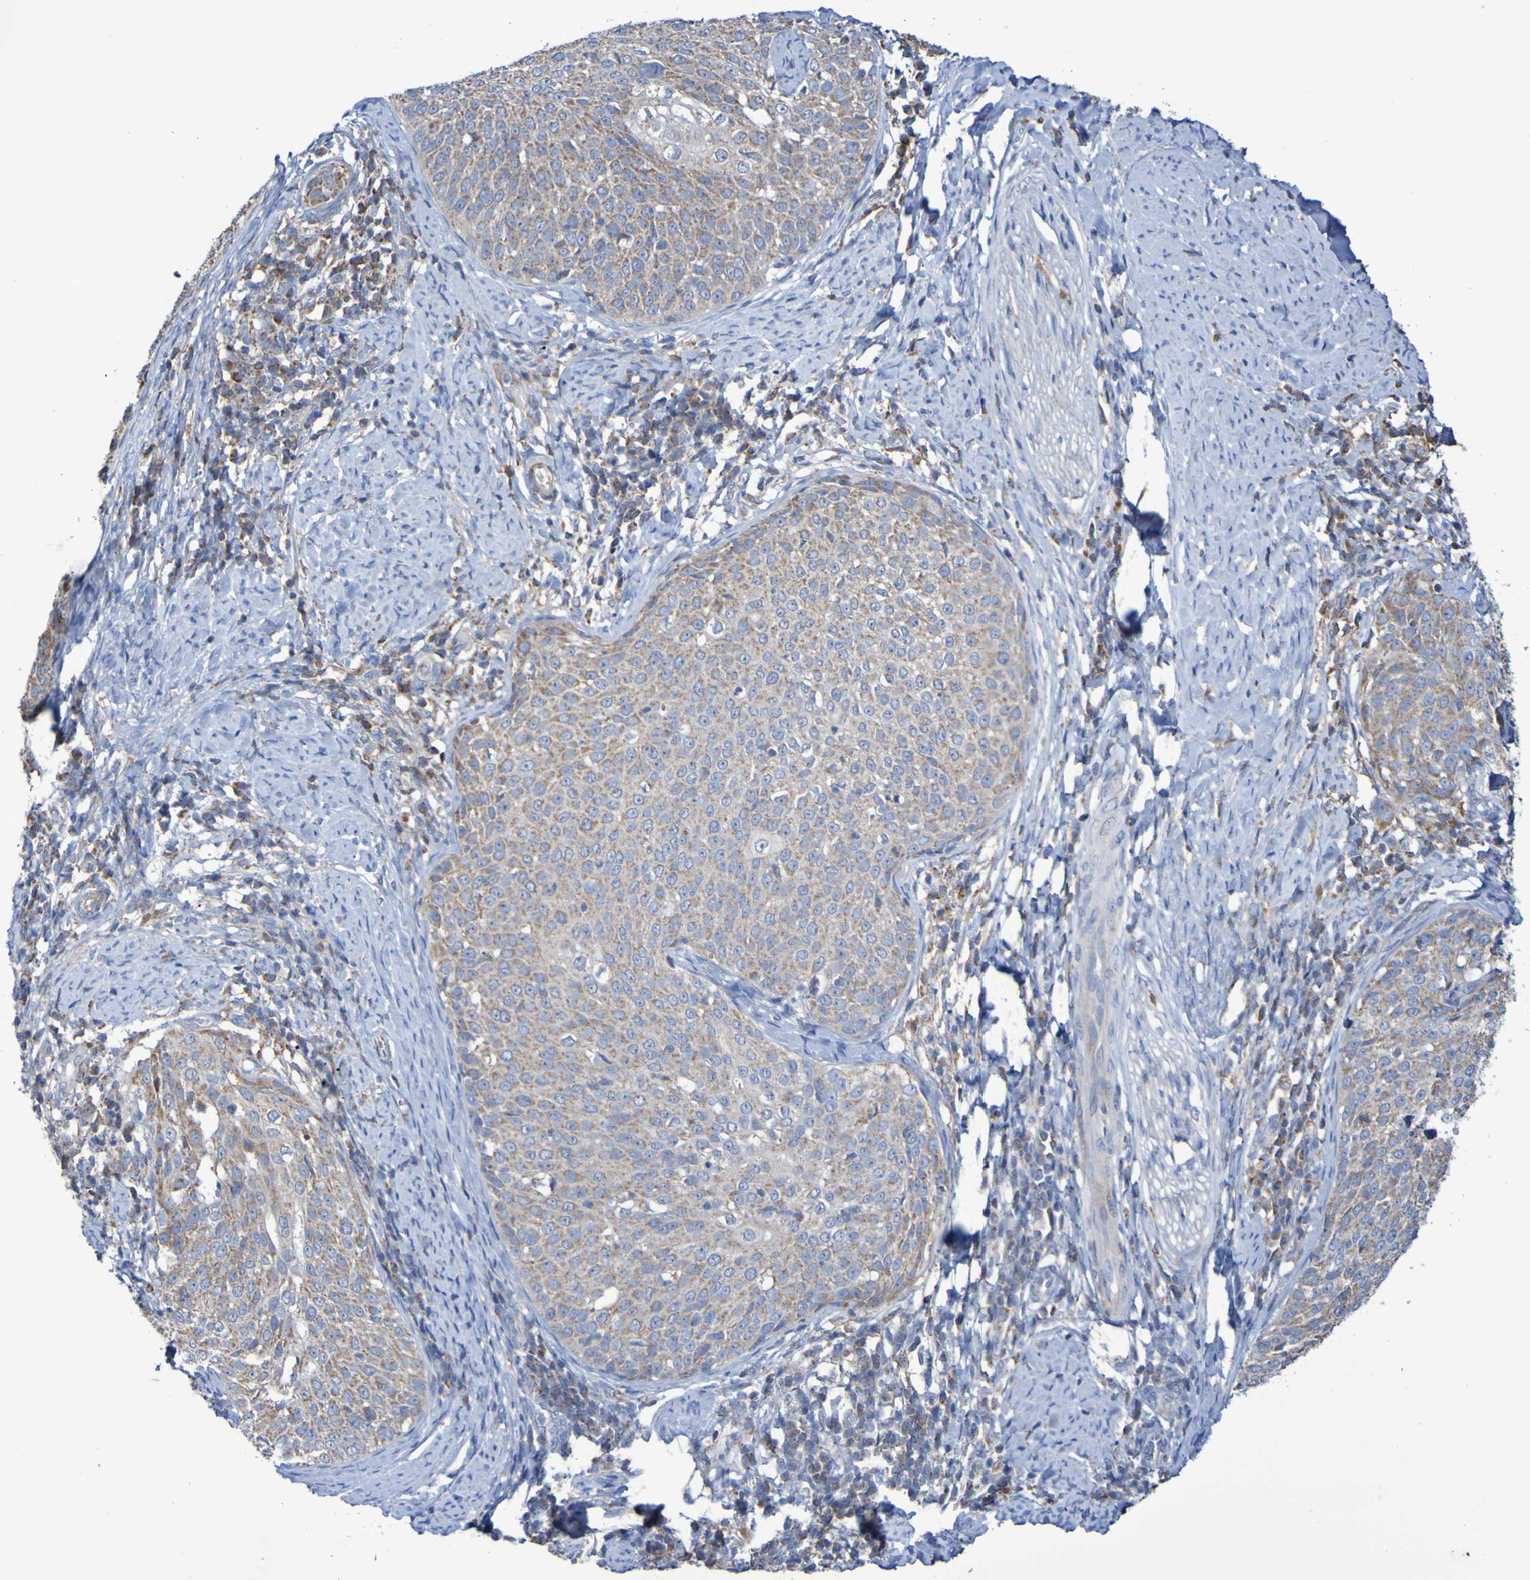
{"staining": {"intensity": "moderate", "quantity": ">75%", "location": "cytoplasmic/membranous"}, "tissue": "cervical cancer", "cell_type": "Tumor cells", "image_type": "cancer", "snomed": [{"axis": "morphology", "description": "Squamous cell carcinoma, NOS"}, {"axis": "topography", "description": "Cervix"}], "caption": "Brown immunohistochemical staining in human cervical squamous cell carcinoma exhibits moderate cytoplasmic/membranous staining in about >75% of tumor cells.", "gene": "CNTN2", "patient": {"sex": "female", "age": 51}}